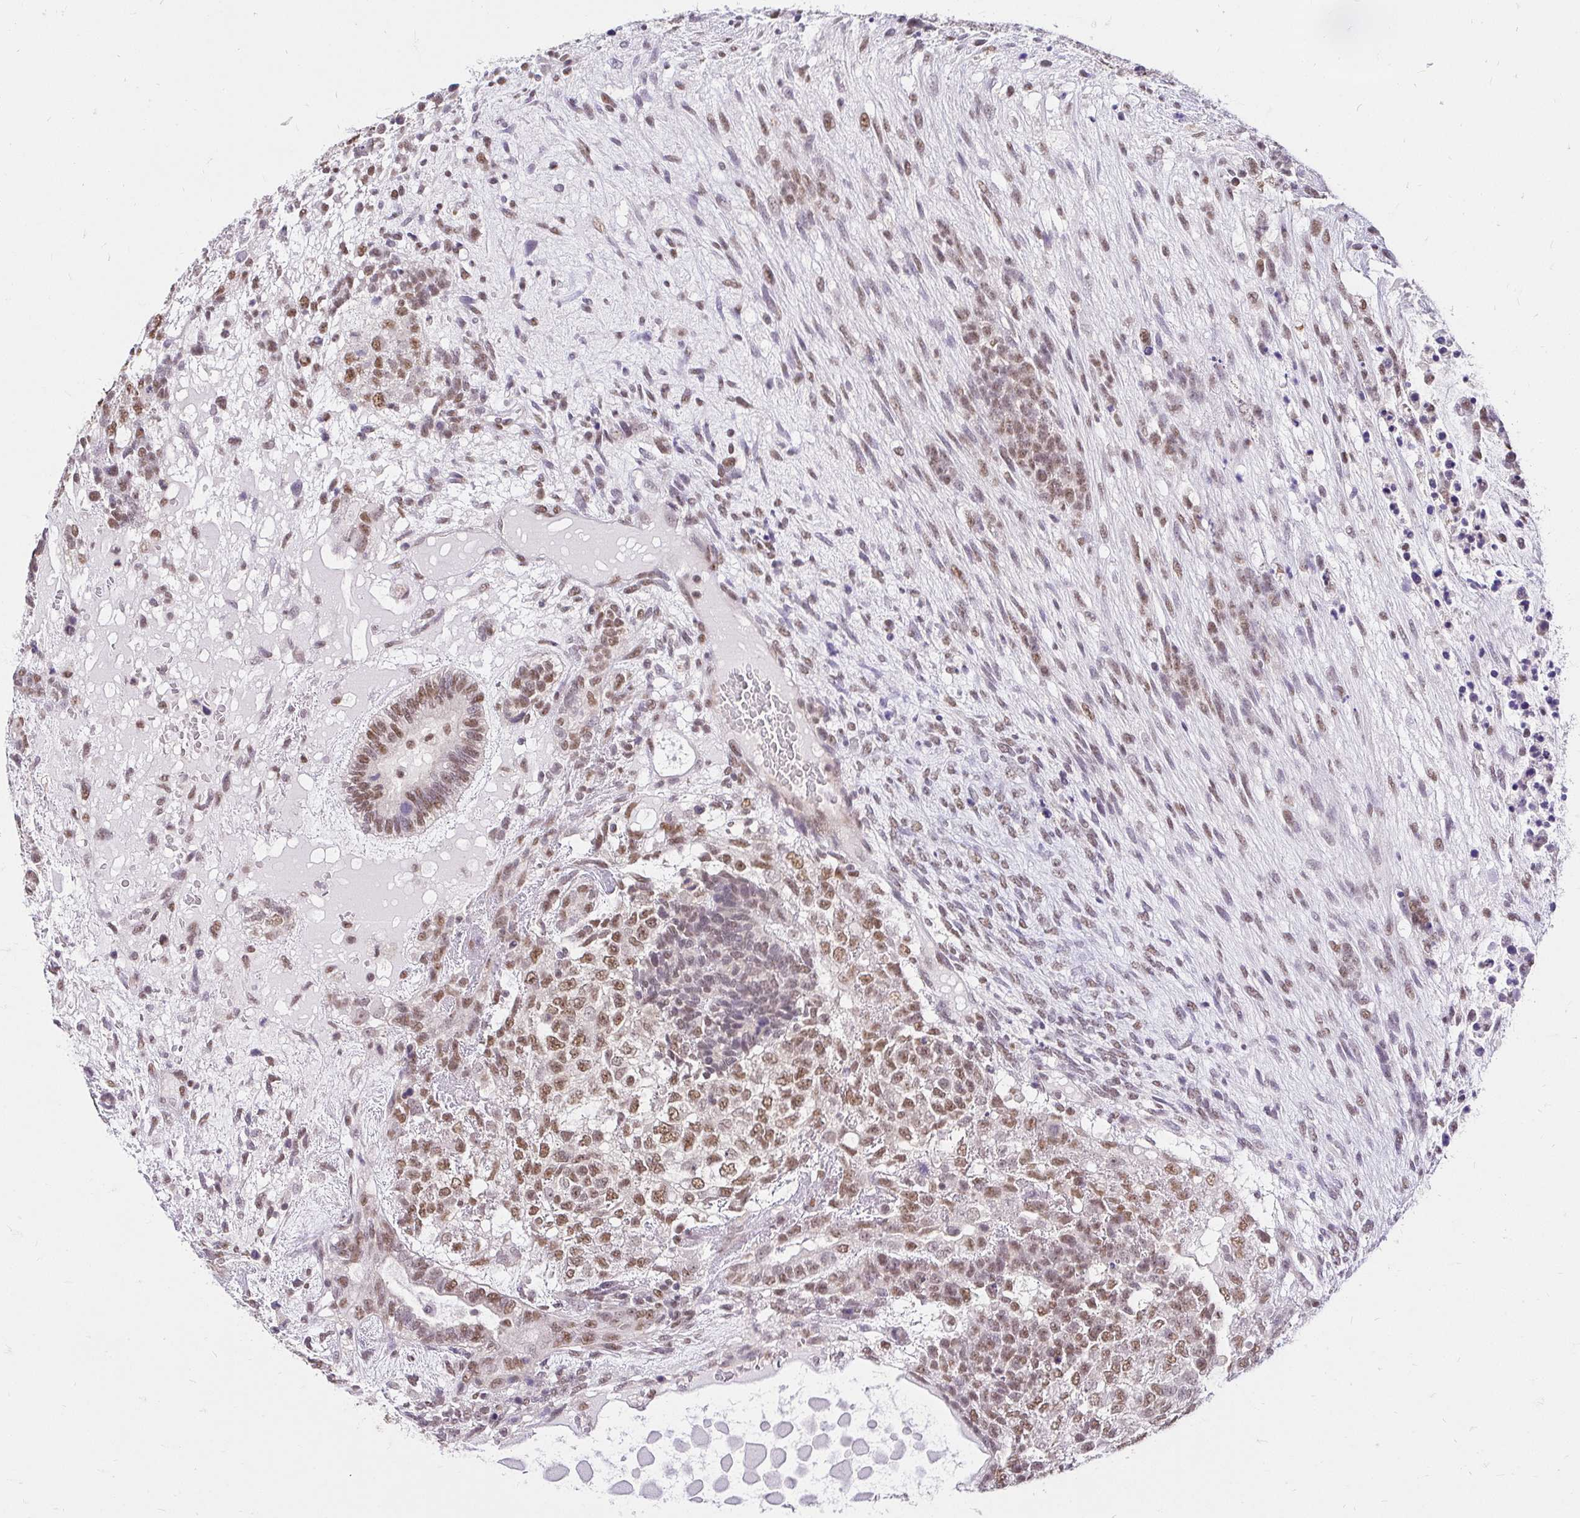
{"staining": {"intensity": "moderate", "quantity": ">75%", "location": "nuclear"}, "tissue": "testis cancer", "cell_type": "Tumor cells", "image_type": "cancer", "snomed": [{"axis": "morphology", "description": "Carcinoma, Embryonal, NOS"}, {"axis": "topography", "description": "Testis"}], "caption": "This is a micrograph of immunohistochemistry staining of testis cancer (embryonal carcinoma), which shows moderate expression in the nuclear of tumor cells.", "gene": "RIMS4", "patient": {"sex": "male", "age": 23}}